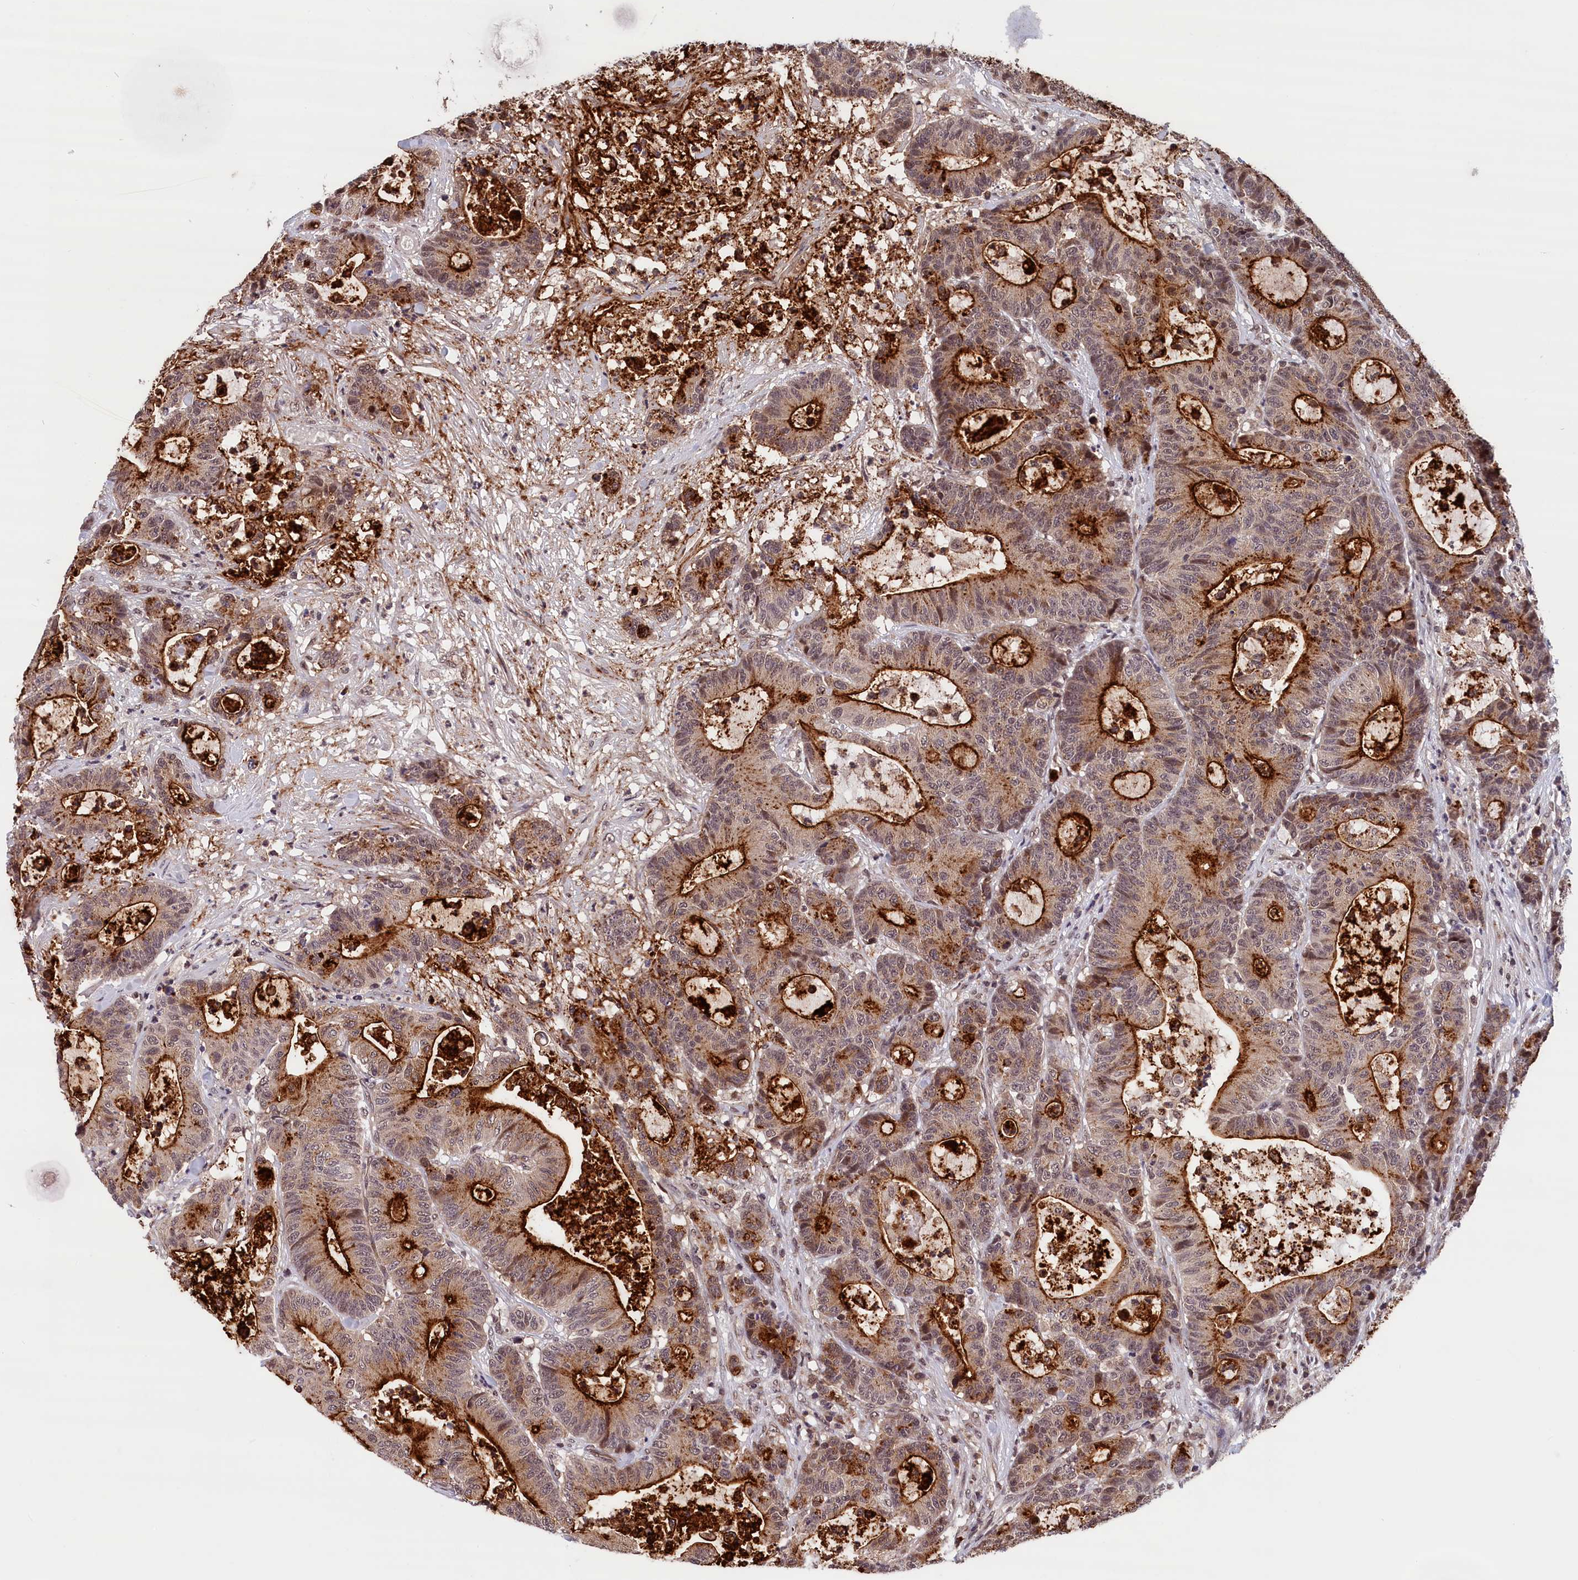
{"staining": {"intensity": "strong", "quantity": "25%-75%", "location": "cytoplasmic/membranous"}, "tissue": "colorectal cancer", "cell_type": "Tumor cells", "image_type": "cancer", "snomed": [{"axis": "morphology", "description": "Adenocarcinoma, NOS"}, {"axis": "topography", "description": "Colon"}], "caption": "Immunohistochemistry of human colorectal cancer (adenocarcinoma) displays high levels of strong cytoplasmic/membranous expression in about 25%-75% of tumor cells.", "gene": "KCNK6", "patient": {"sex": "female", "age": 84}}